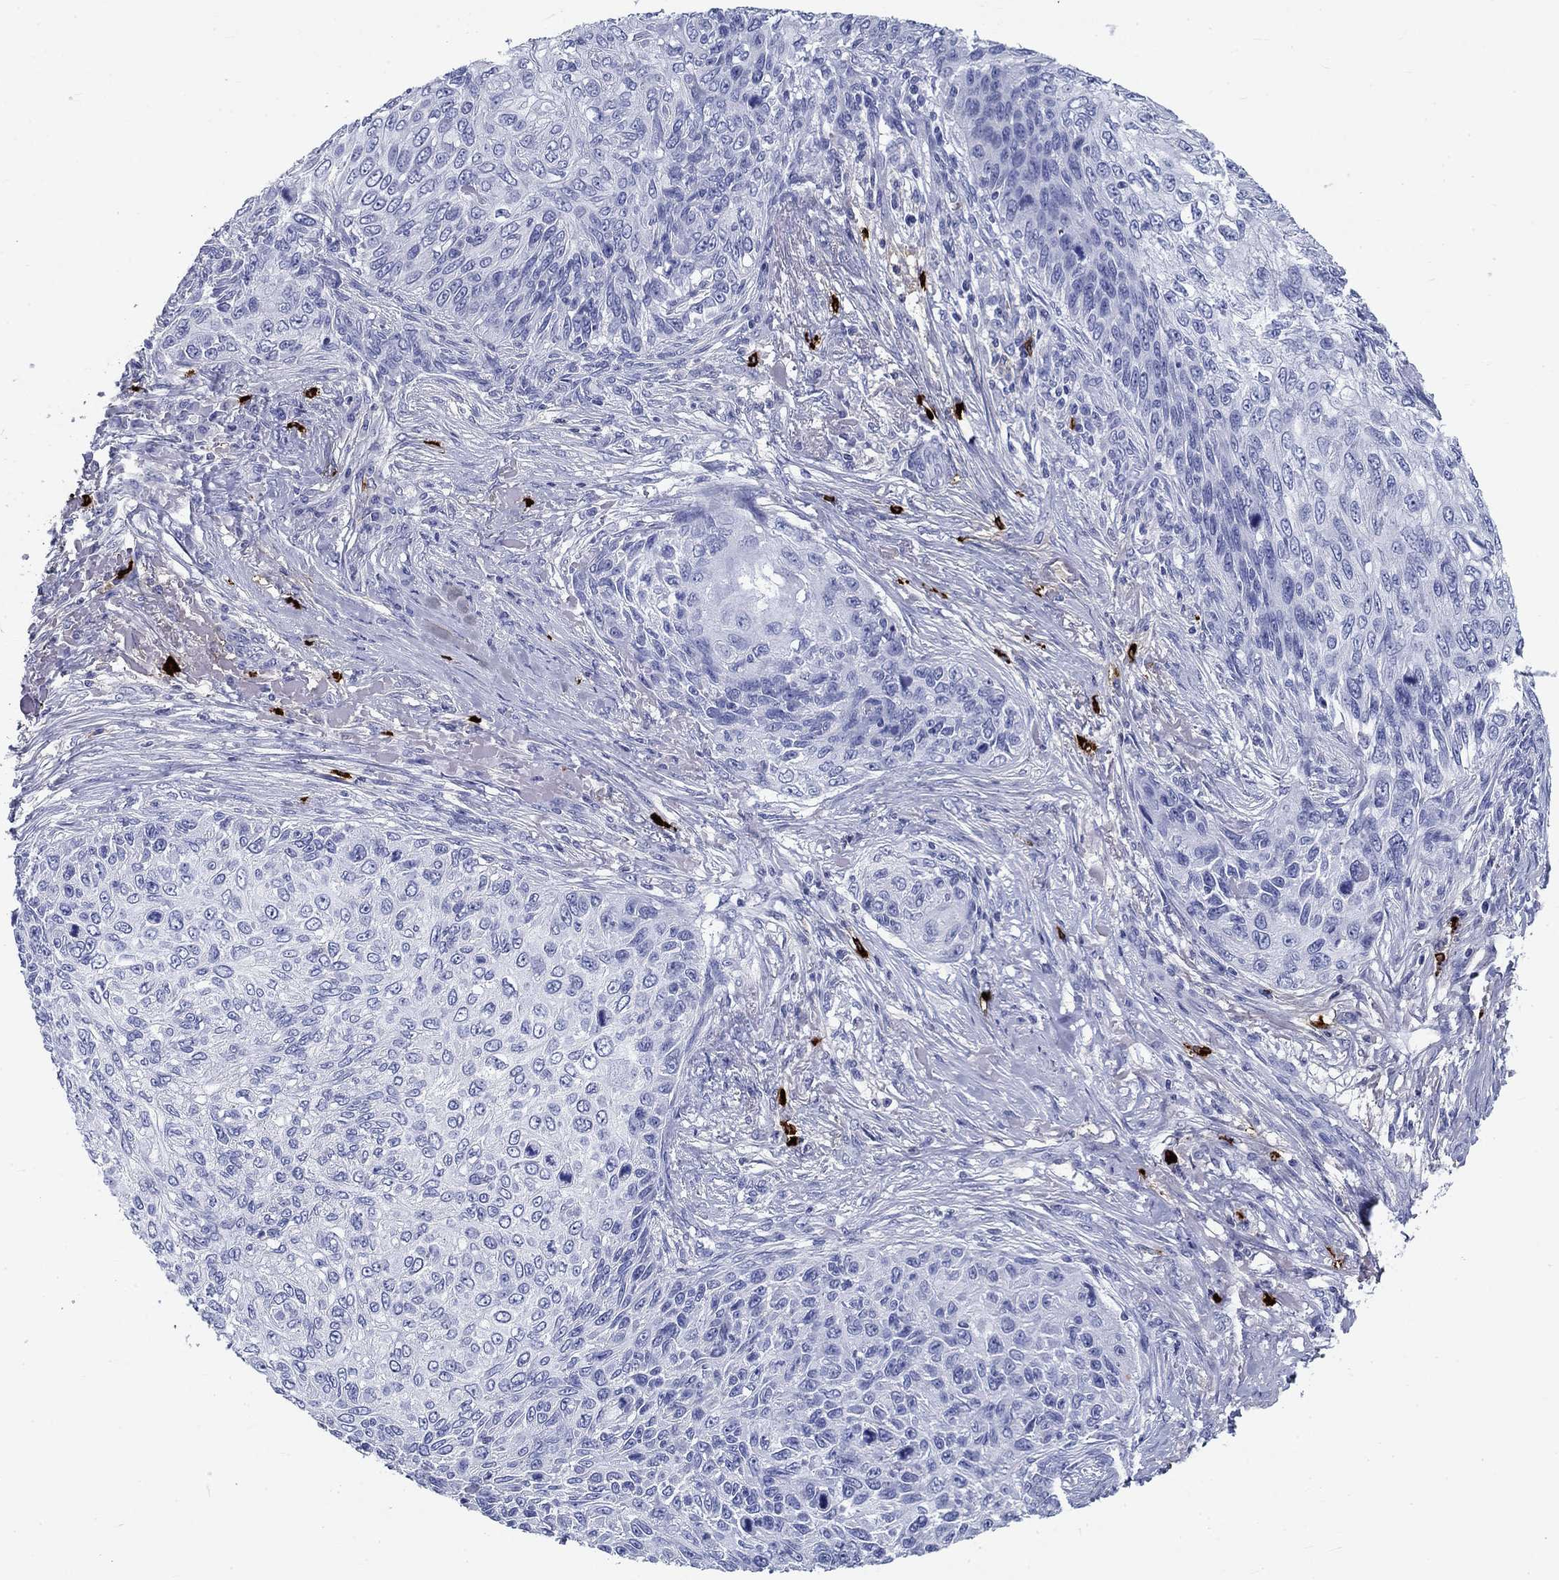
{"staining": {"intensity": "negative", "quantity": "none", "location": "none"}, "tissue": "skin cancer", "cell_type": "Tumor cells", "image_type": "cancer", "snomed": [{"axis": "morphology", "description": "Squamous cell carcinoma, NOS"}, {"axis": "topography", "description": "Skin"}], "caption": "The image exhibits no staining of tumor cells in skin cancer (squamous cell carcinoma). (Stains: DAB immunohistochemistry (IHC) with hematoxylin counter stain, Microscopy: brightfield microscopy at high magnification).", "gene": "CD40LG", "patient": {"sex": "male", "age": 92}}